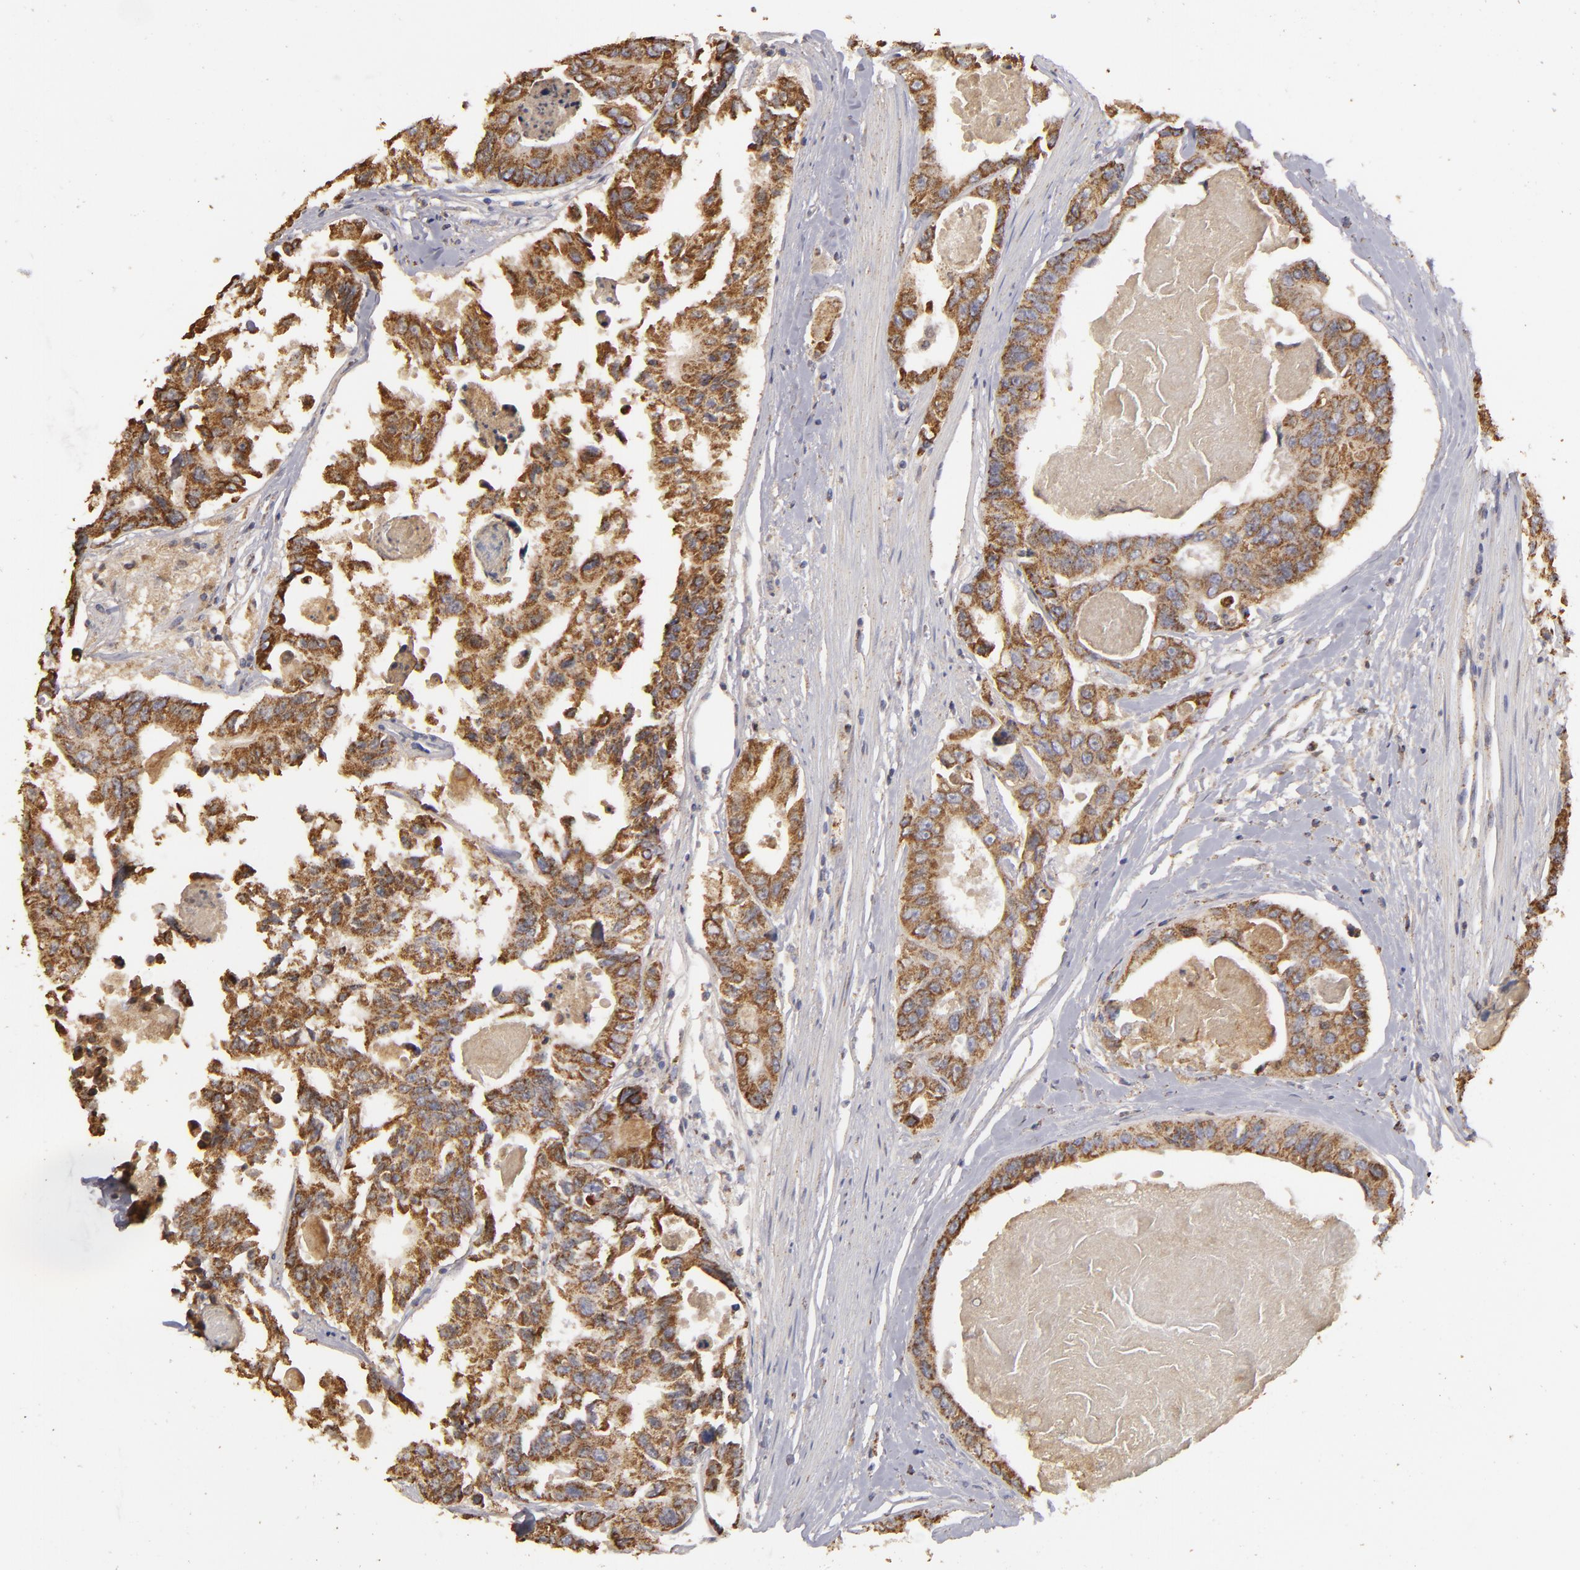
{"staining": {"intensity": "moderate", "quantity": ">75%", "location": "cytoplasmic/membranous"}, "tissue": "colorectal cancer", "cell_type": "Tumor cells", "image_type": "cancer", "snomed": [{"axis": "morphology", "description": "Adenocarcinoma, NOS"}, {"axis": "topography", "description": "Colon"}], "caption": "Brown immunohistochemical staining in adenocarcinoma (colorectal) shows moderate cytoplasmic/membranous positivity in approximately >75% of tumor cells.", "gene": "CFB", "patient": {"sex": "female", "age": 86}}